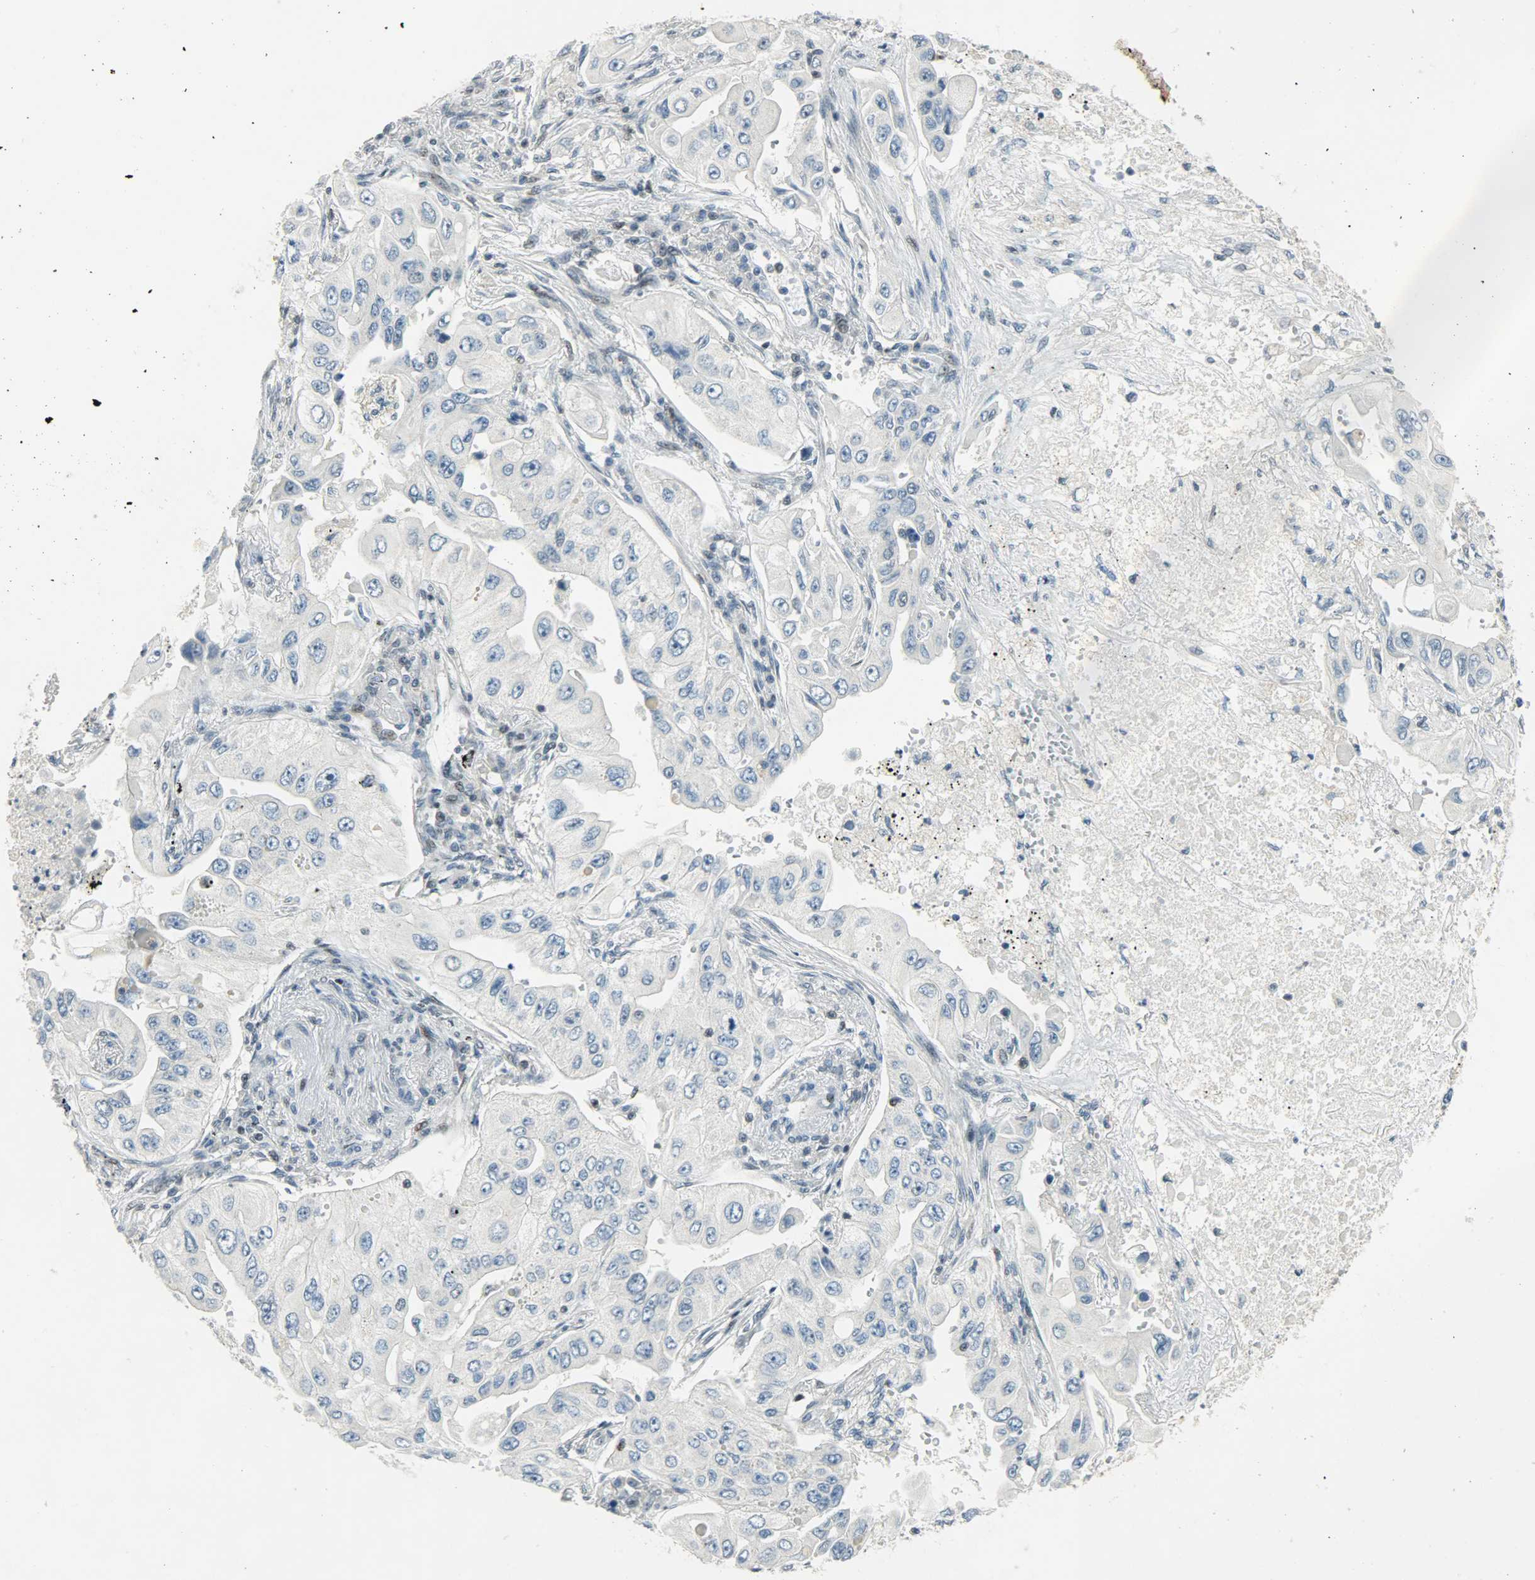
{"staining": {"intensity": "negative", "quantity": "none", "location": "none"}, "tissue": "lung cancer", "cell_type": "Tumor cells", "image_type": "cancer", "snomed": [{"axis": "morphology", "description": "Adenocarcinoma, NOS"}, {"axis": "topography", "description": "Lung"}], "caption": "Tumor cells show no significant staining in lung adenocarcinoma.", "gene": "IL15", "patient": {"sex": "male", "age": 84}}